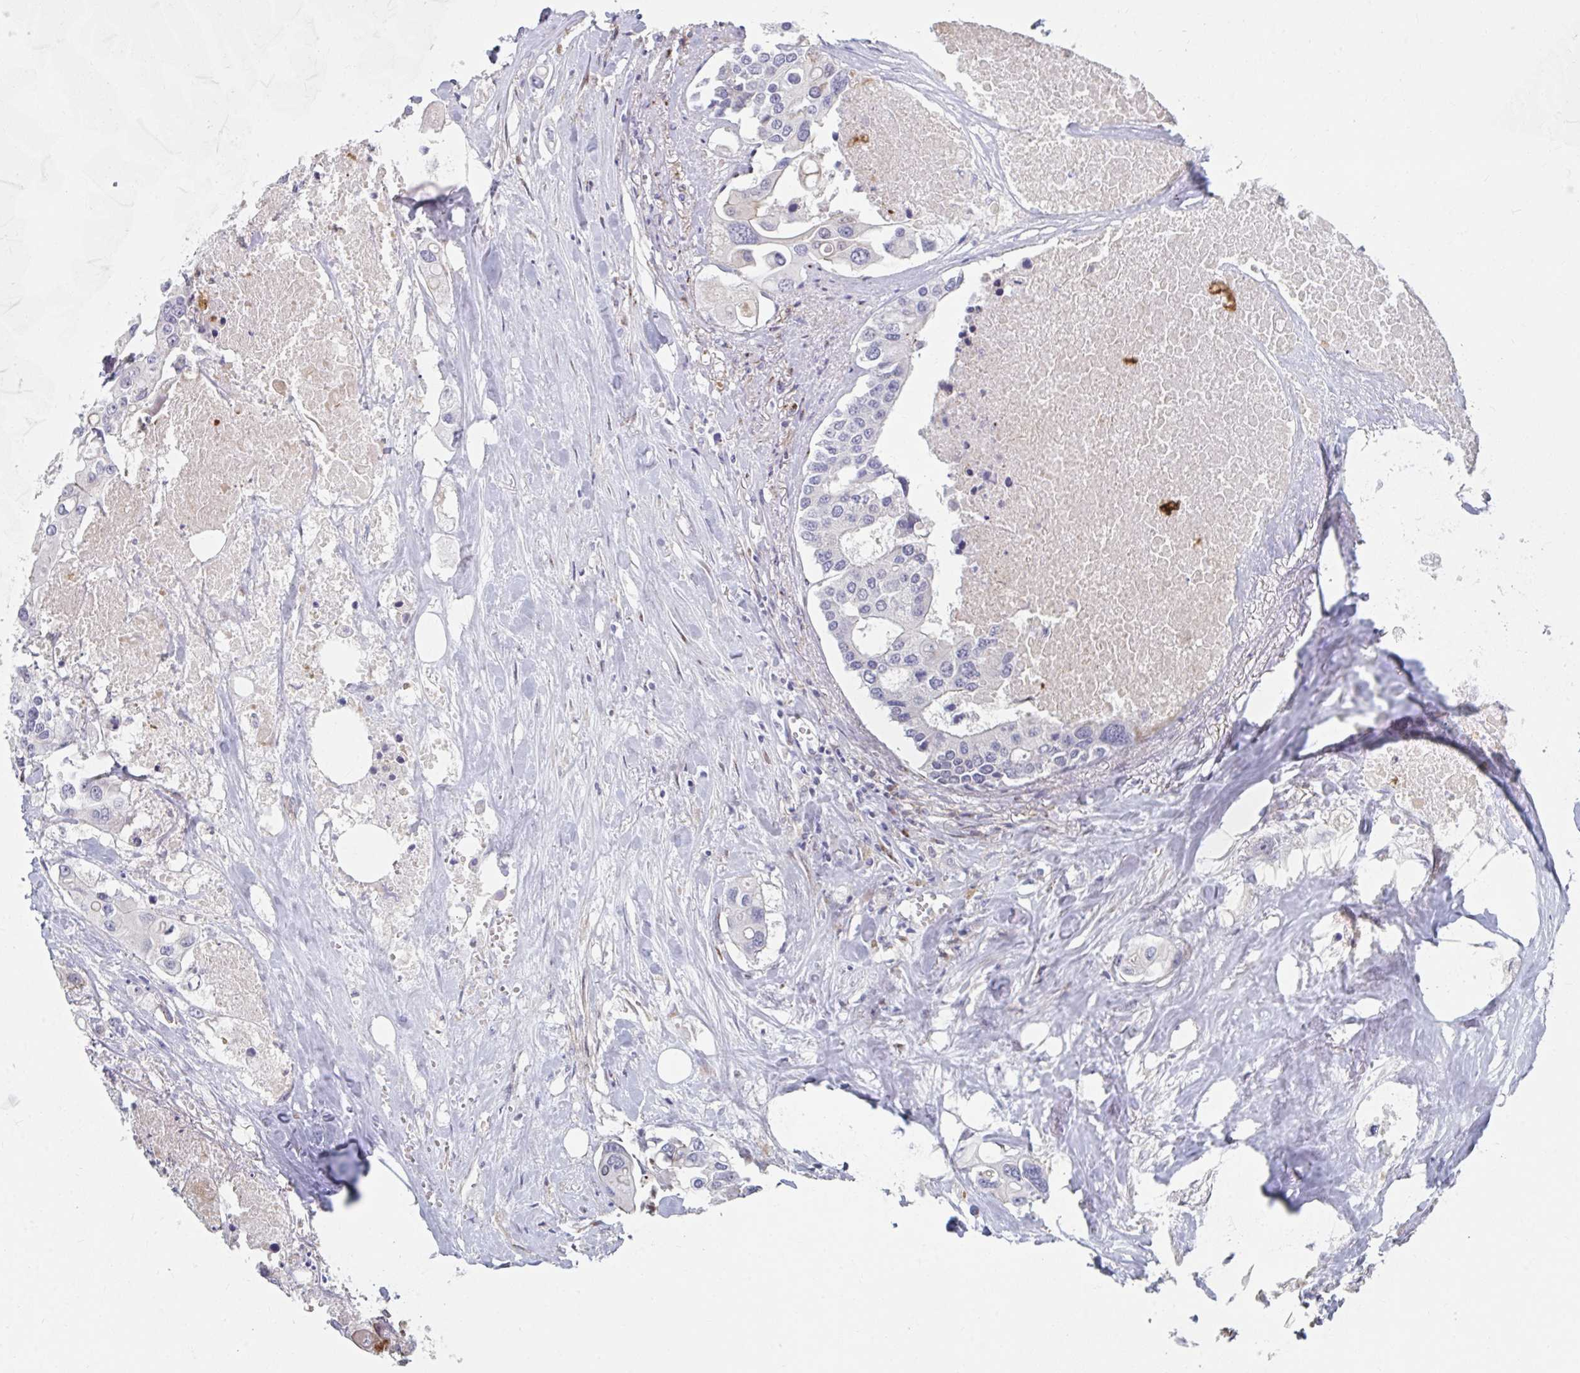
{"staining": {"intensity": "negative", "quantity": "none", "location": "none"}, "tissue": "colorectal cancer", "cell_type": "Tumor cells", "image_type": "cancer", "snomed": [{"axis": "morphology", "description": "Adenocarcinoma, NOS"}, {"axis": "topography", "description": "Colon"}], "caption": "An immunohistochemistry histopathology image of adenocarcinoma (colorectal) is shown. There is no staining in tumor cells of adenocarcinoma (colorectal). (Stains: DAB IHC with hematoxylin counter stain, Microscopy: brightfield microscopy at high magnification).", "gene": "PSMG1", "patient": {"sex": "male", "age": 77}}